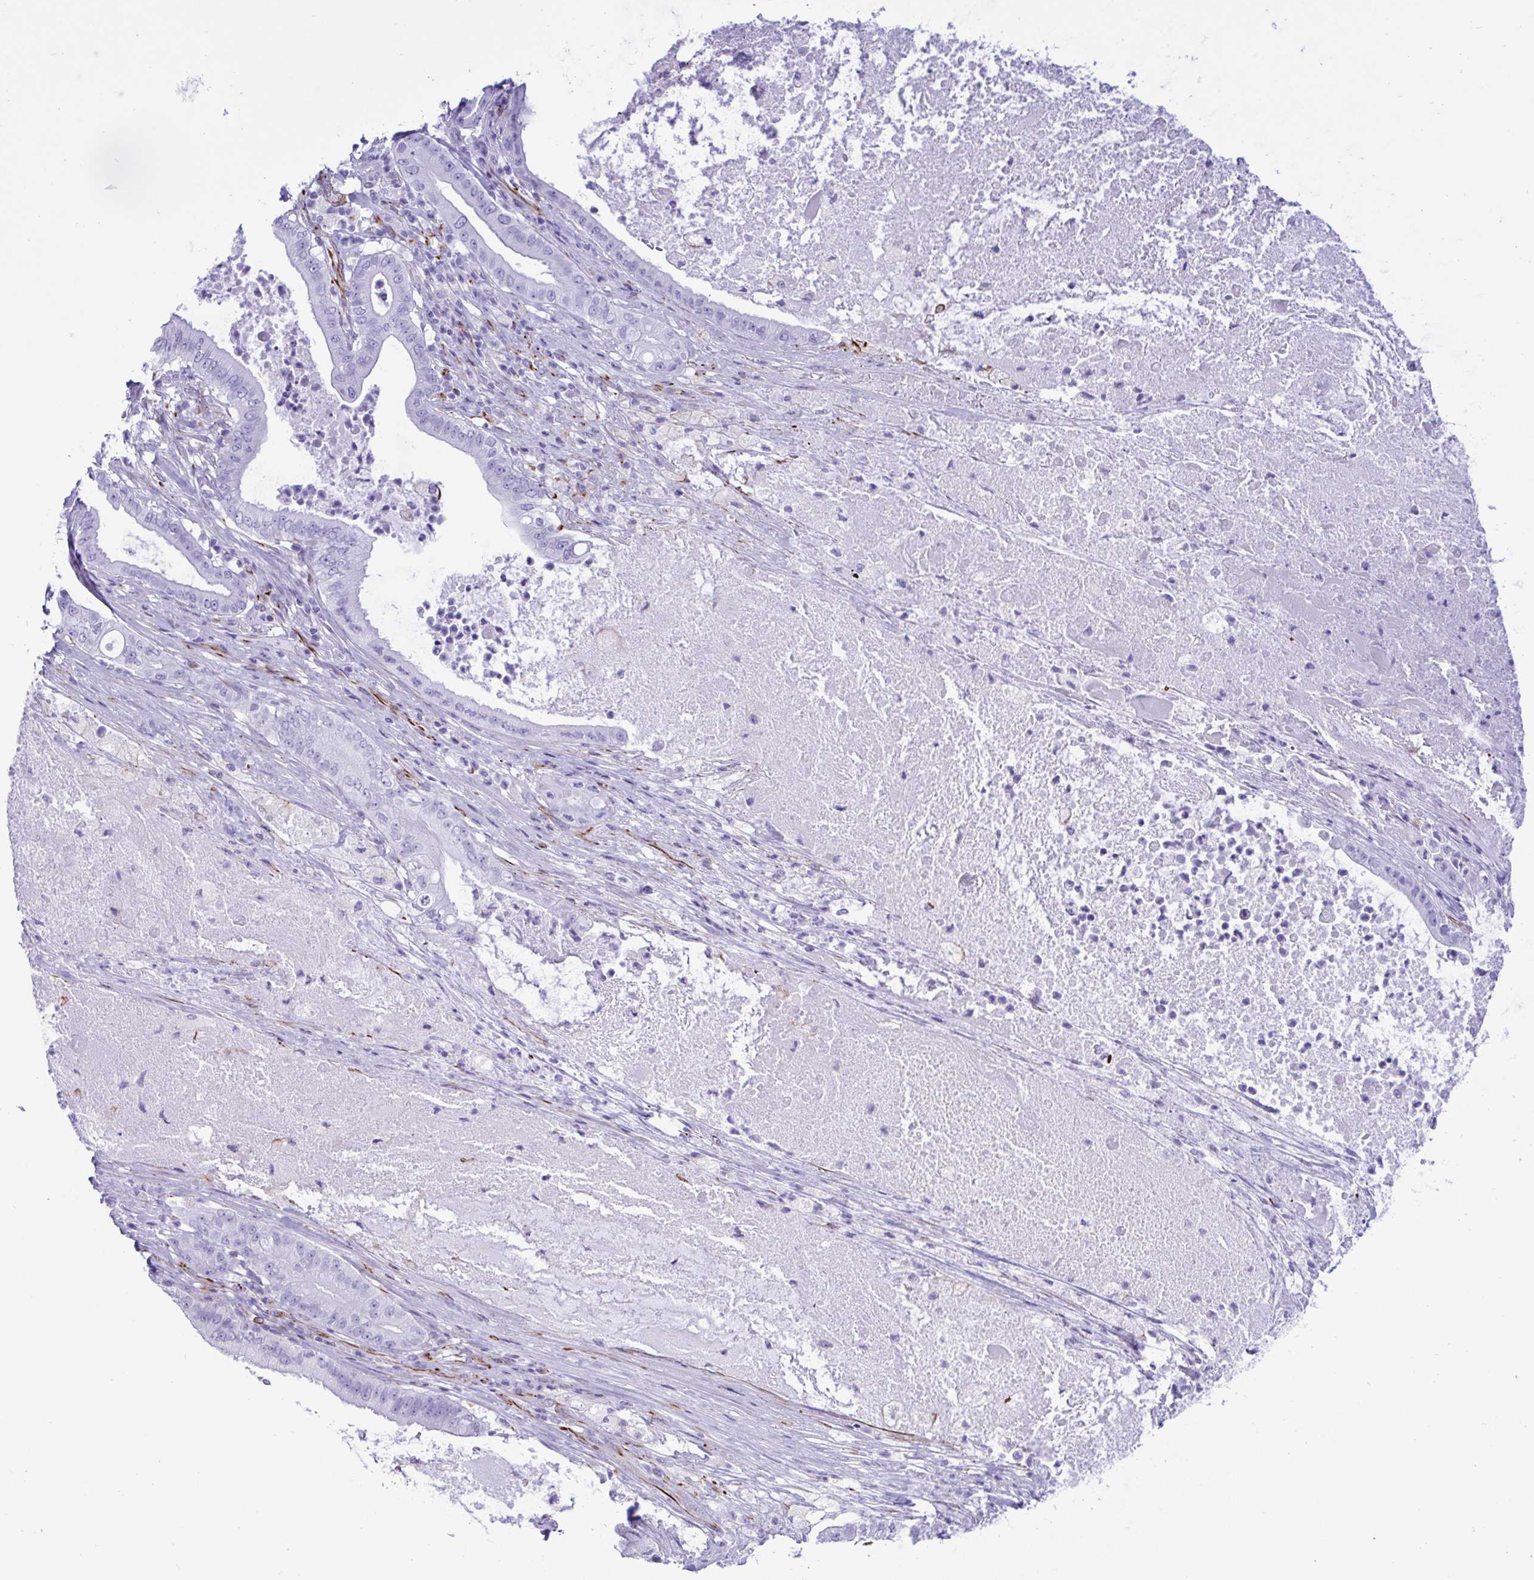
{"staining": {"intensity": "negative", "quantity": "none", "location": "none"}, "tissue": "pancreatic cancer", "cell_type": "Tumor cells", "image_type": "cancer", "snomed": [{"axis": "morphology", "description": "Adenocarcinoma, NOS"}, {"axis": "topography", "description": "Pancreas"}], "caption": "The immunohistochemistry (IHC) image has no significant expression in tumor cells of pancreatic cancer tissue.", "gene": "SMAD5", "patient": {"sex": "male", "age": 71}}